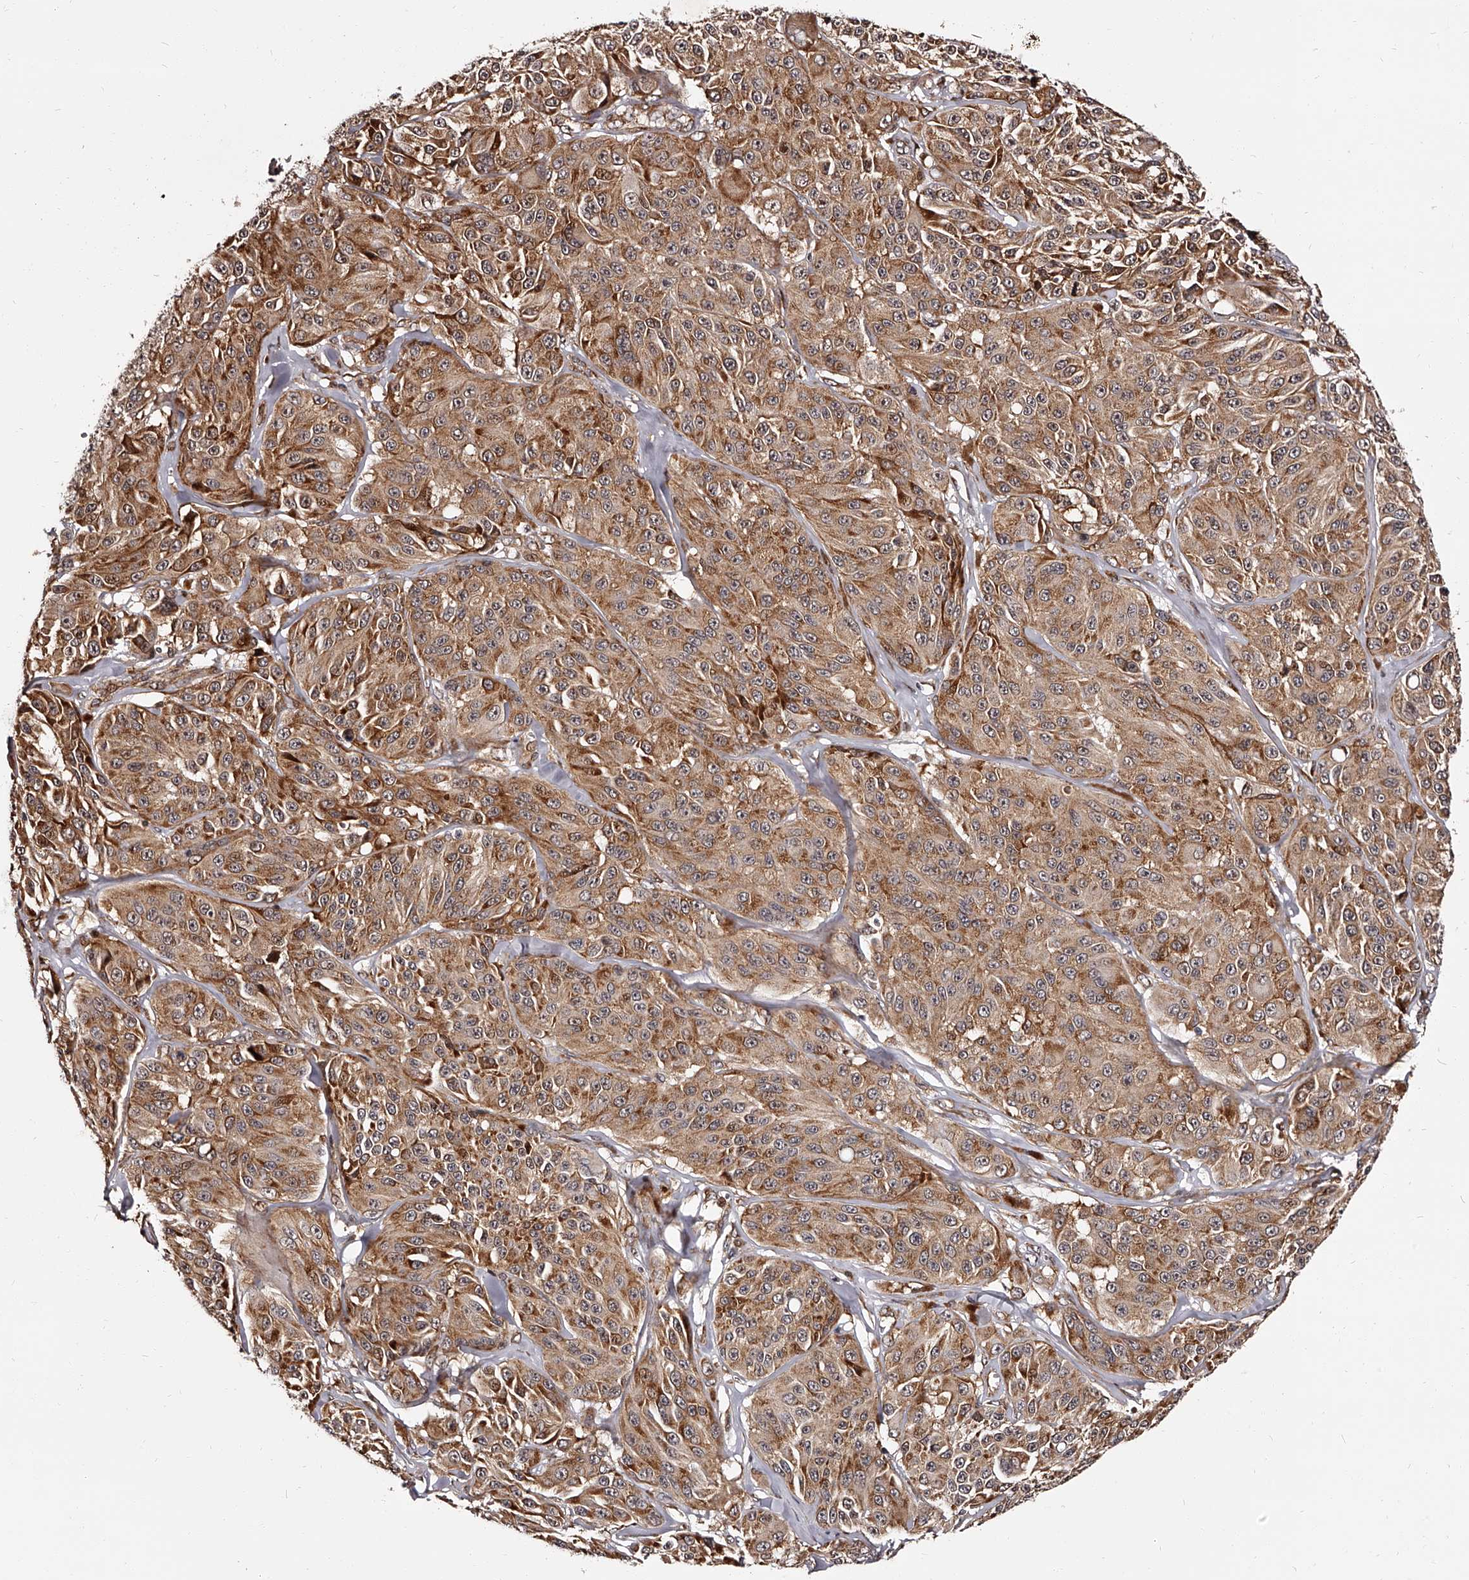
{"staining": {"intensity": "moderate", "quantity": ">75%", "location": "cytoplasmic/membranous"}, "tissue": "melanoma", "cell_type": "Tumor cells", "image_type": "cancer", "snomed": [{"axis": "morphology", "description": "Malignant melanoma, NOS"}, {"axis": "topography", "description": "Skin"}], "caption": "Brown immunohistochemical staining in malignant melanoma demonstrates moderate cytoplasmic/membranous expression in about >75% of tumor cells. (brown staining indicates protein expression, while blue staining denotes nuclei).", "gene": "RSC1A1", "patient": {"sex": "male", "age": 84}}